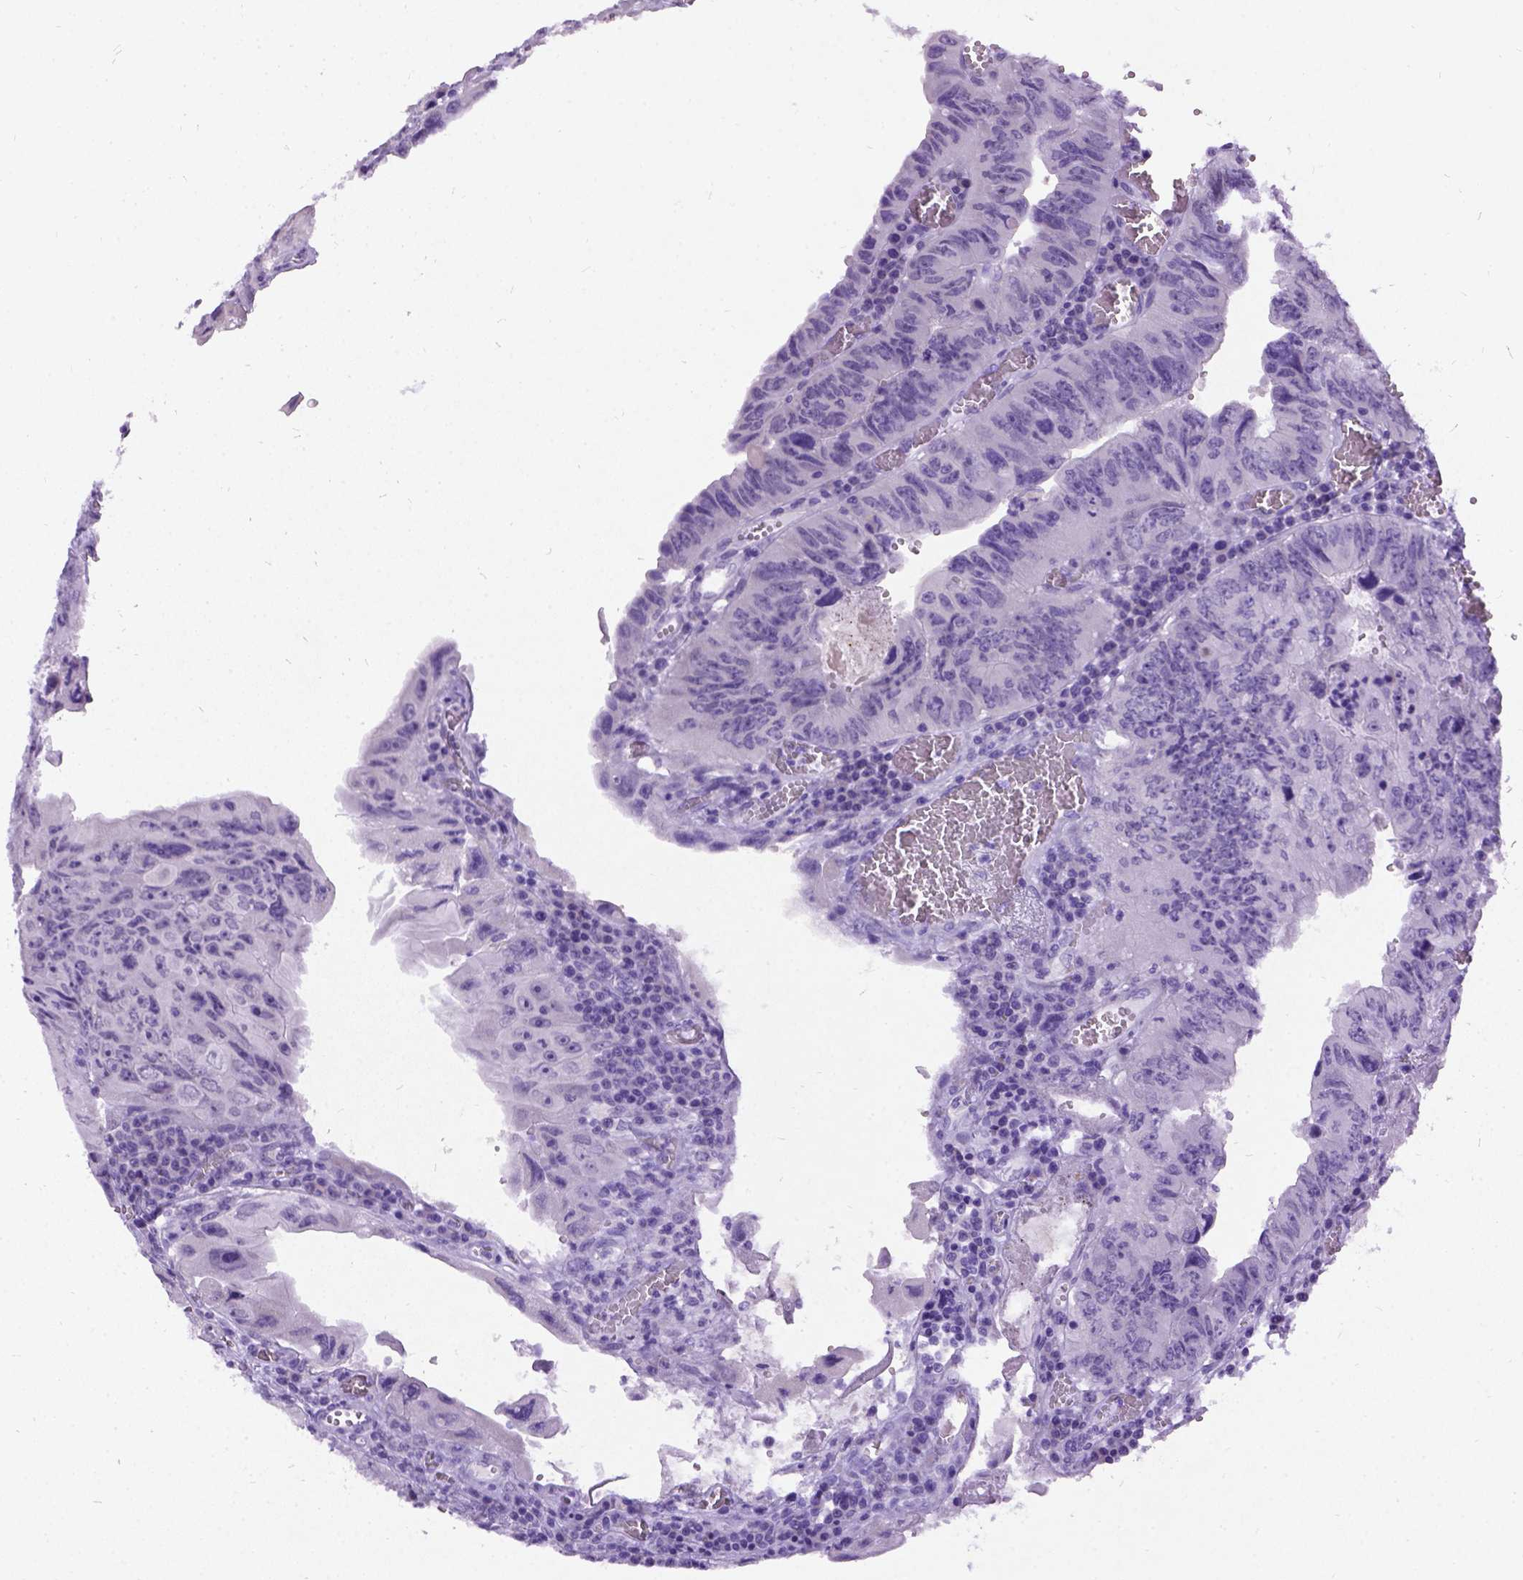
{"staining": {"intensity": "negative", "quantity": "none", "location": "none"}, "tissue": "colorectal cancer", "cell_type": "Tumor cells", "image_type": "cancer", "snomed": [{"axis": "morphology", "description": "Adenocarcinoma, NOS"}, {"axis": "topography", "description": "Colon"}], "caption": "An image of human colorectal adenocarcinoma is negative for staining in tumor cells.", "gene": "NEUROD4", "patient": {"sex": "female", "age": 84}}